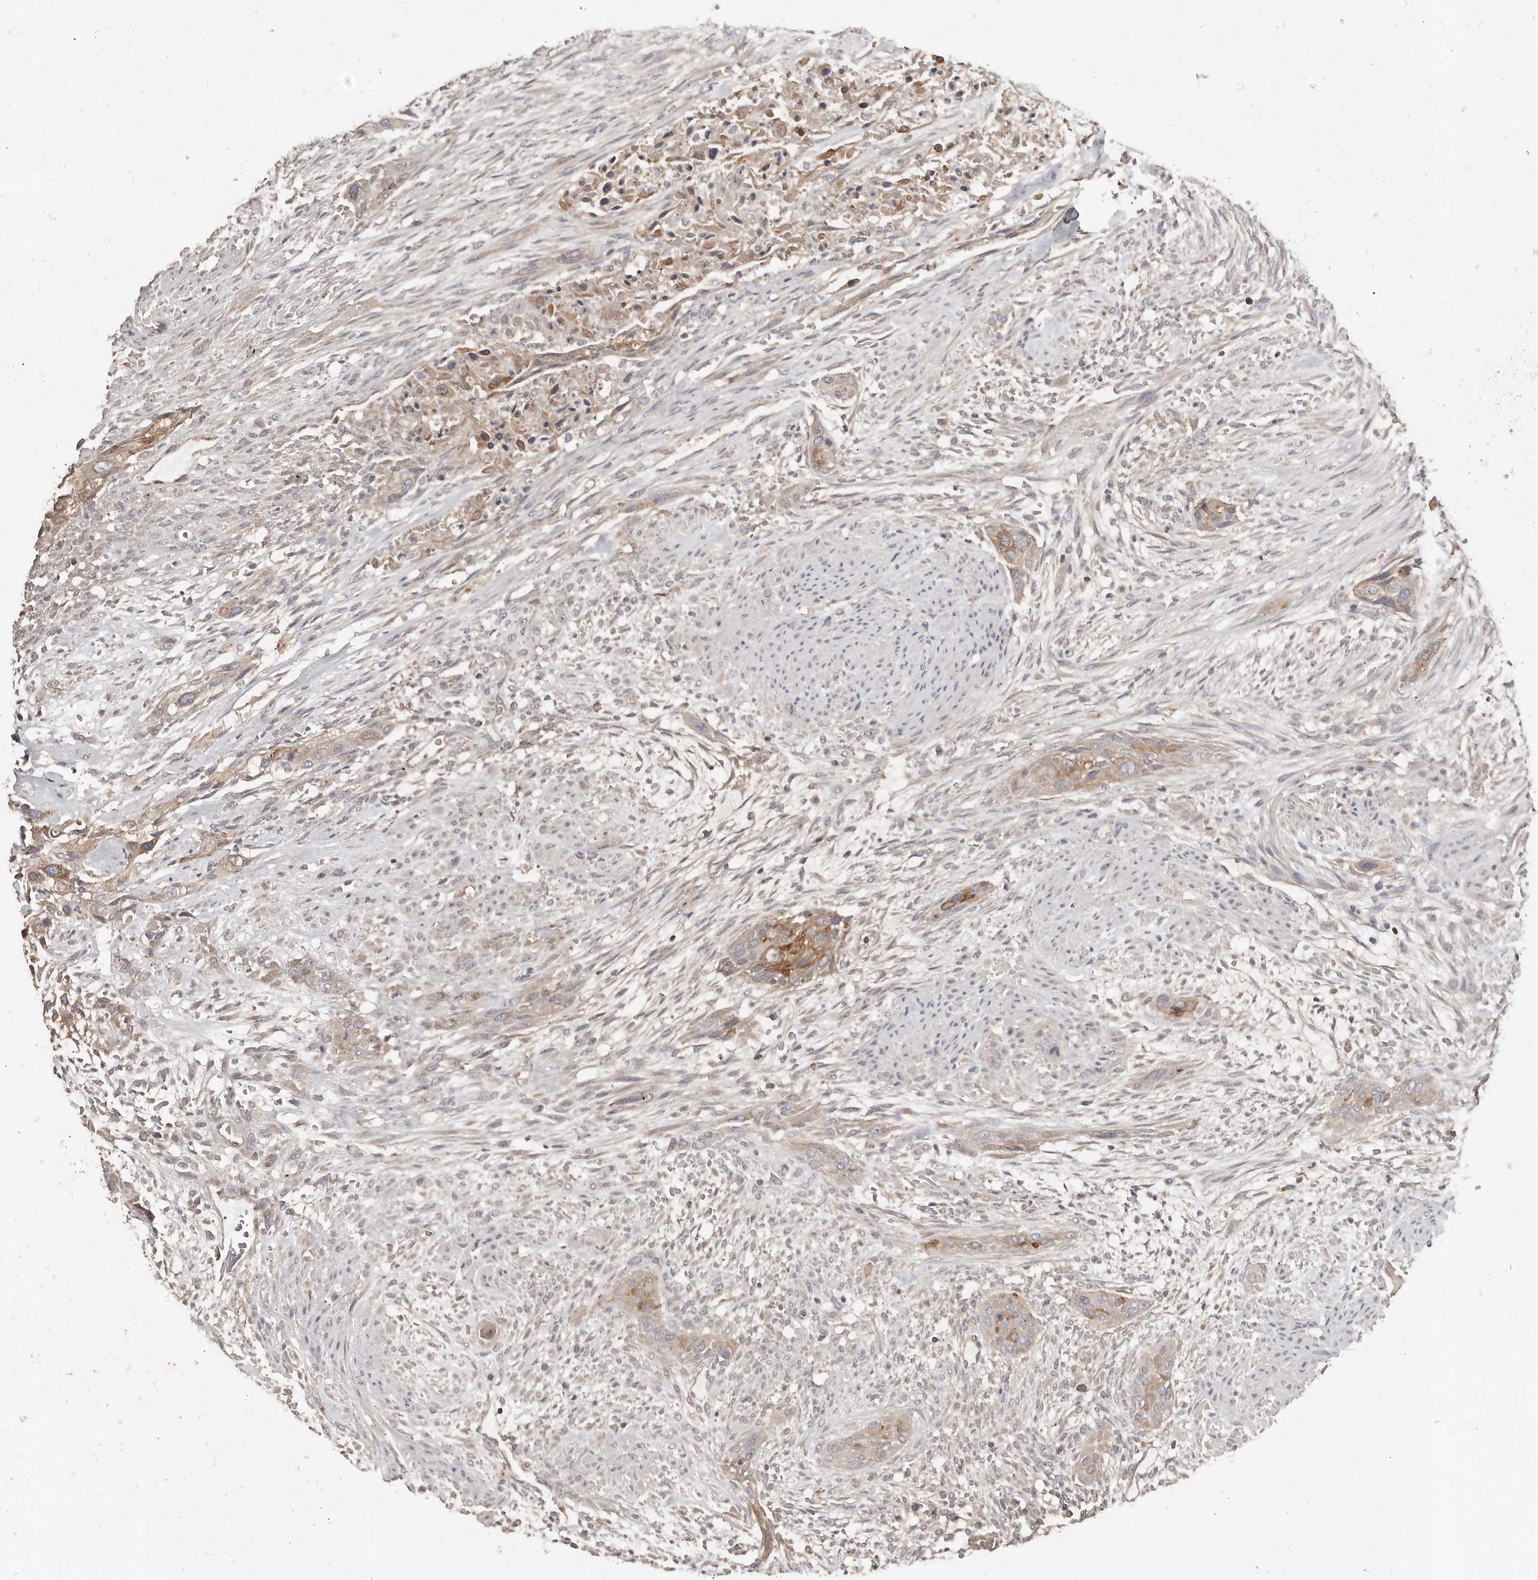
{"staining": {"intensity": "moderate", "quantity": ">75%", "location": "cytoplasmic/membranous"}, "tissue": "urothelial cancer", "cell_type": "Tumor cells", "image_type": "cancer", "snomed": [{"axis": "morphology", "description": "Urothelial carcinoma, High grade"}, {"axis": "topography", "description": "Urinary bladder"}], "caption": "Immunohistochemistry (IHC) micrograph of neoplastic tissue: human urothelial cancer stained using IHC reveals medium levels of moderate protein expression localized specifically in the cytoplasmic/membranous of tumor cells, appearing as a cytoplasmic/membranous brown color.", "gene": "SLC39A2", "patient": {"sex": "male", "age": 35}}